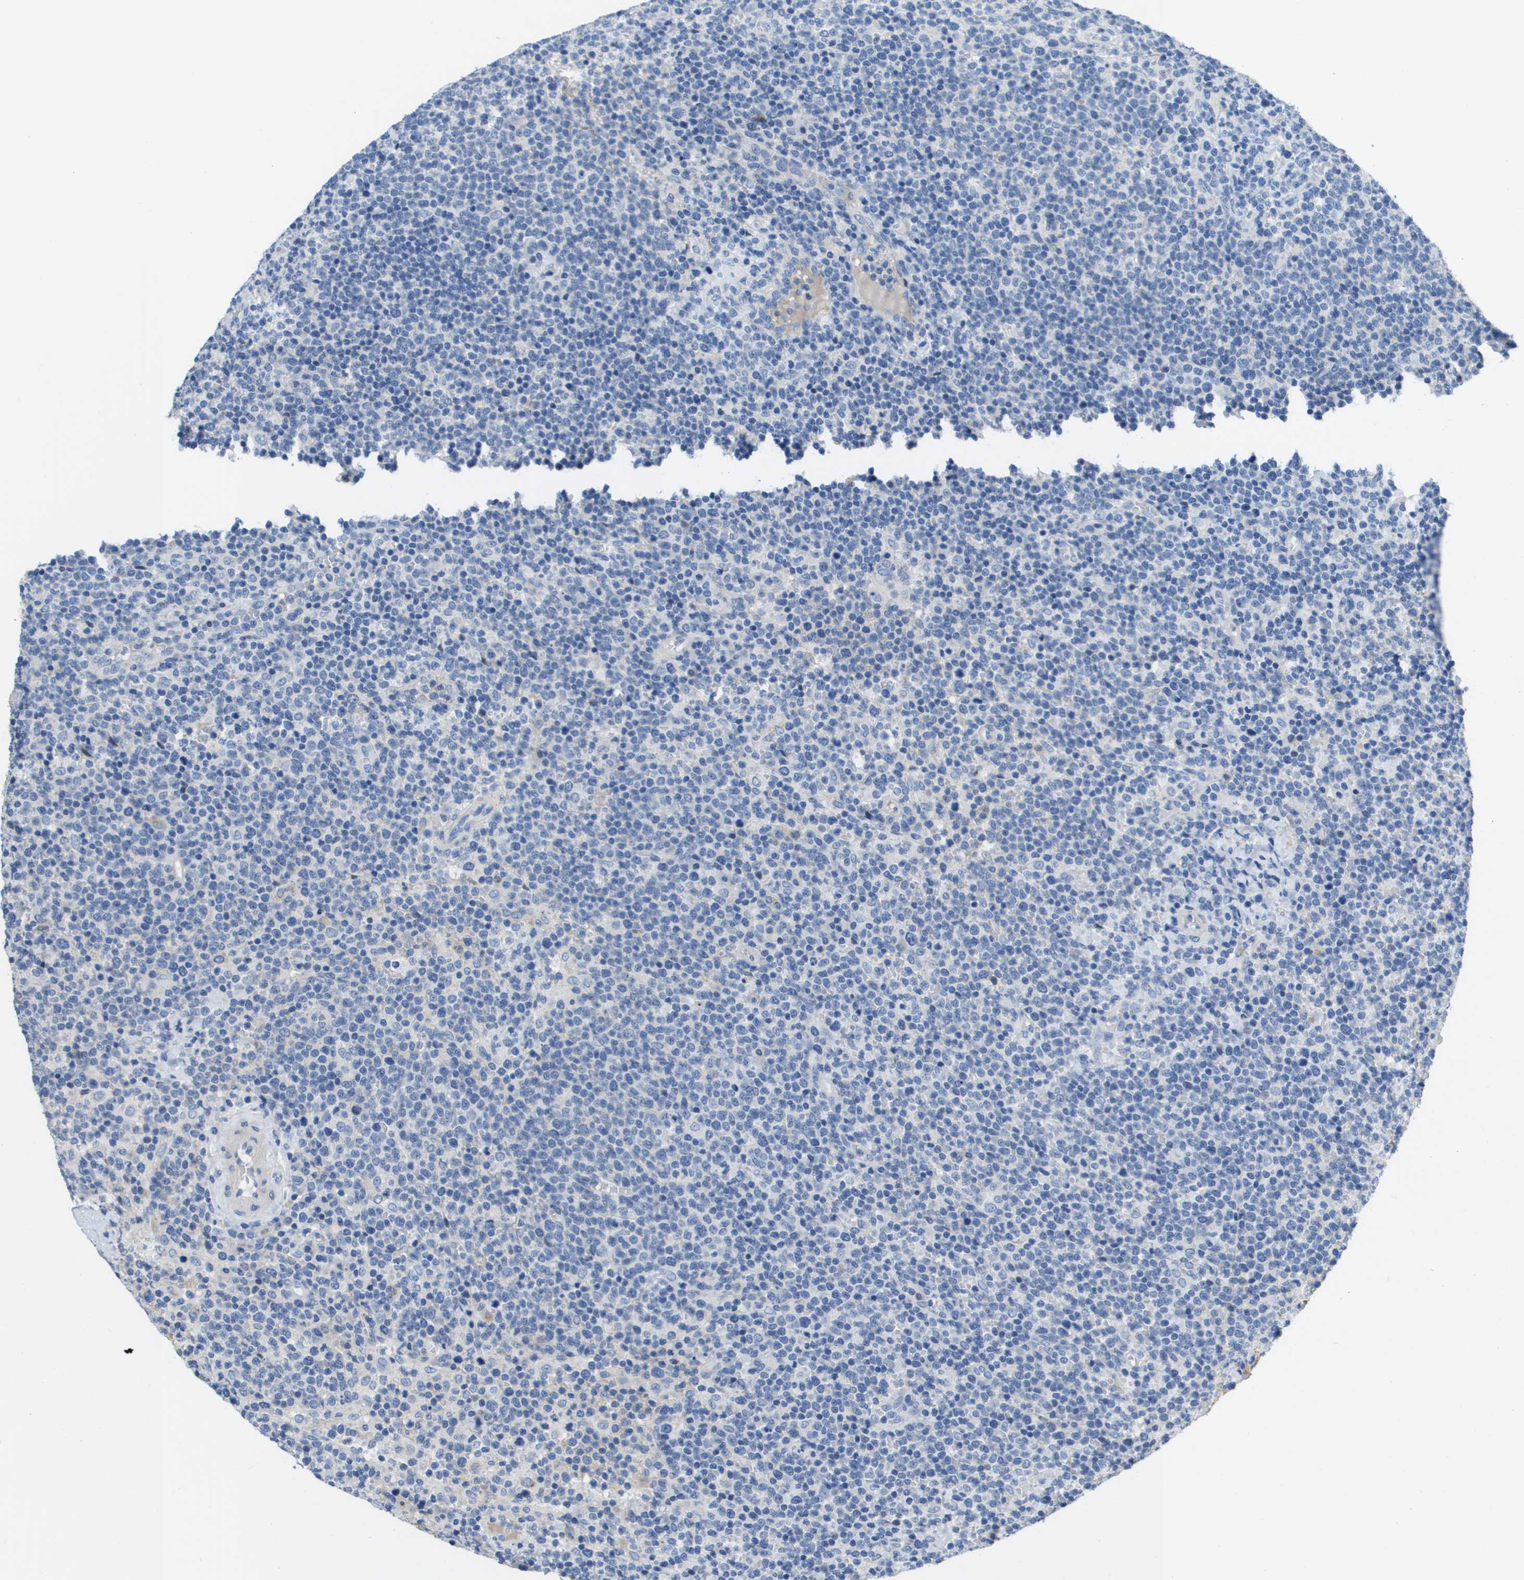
{"staining": {"intensity": "negative", "quantity": "none", "location": "none"}, "tissue": "lymphoma", "cell_type": "Tumor cells", "image_type": "cancer", "snomed": [{"axis": "morphology", "description": "Malignant lymphoma, non-Hodgkin's type, High grade"}, {"axis": "topography", "description": "Lymph node"}], "caption": "An image of lymphoma stained for a protein shows no brown staining in tumor cells. The staining is performed using DAB (3,3'-diaminobenzidine) brown chromogen with nuclei counter-stained in using hematoxylin.", "gene": "NCS1", "patient": {"sex": "male", "age": 61}}